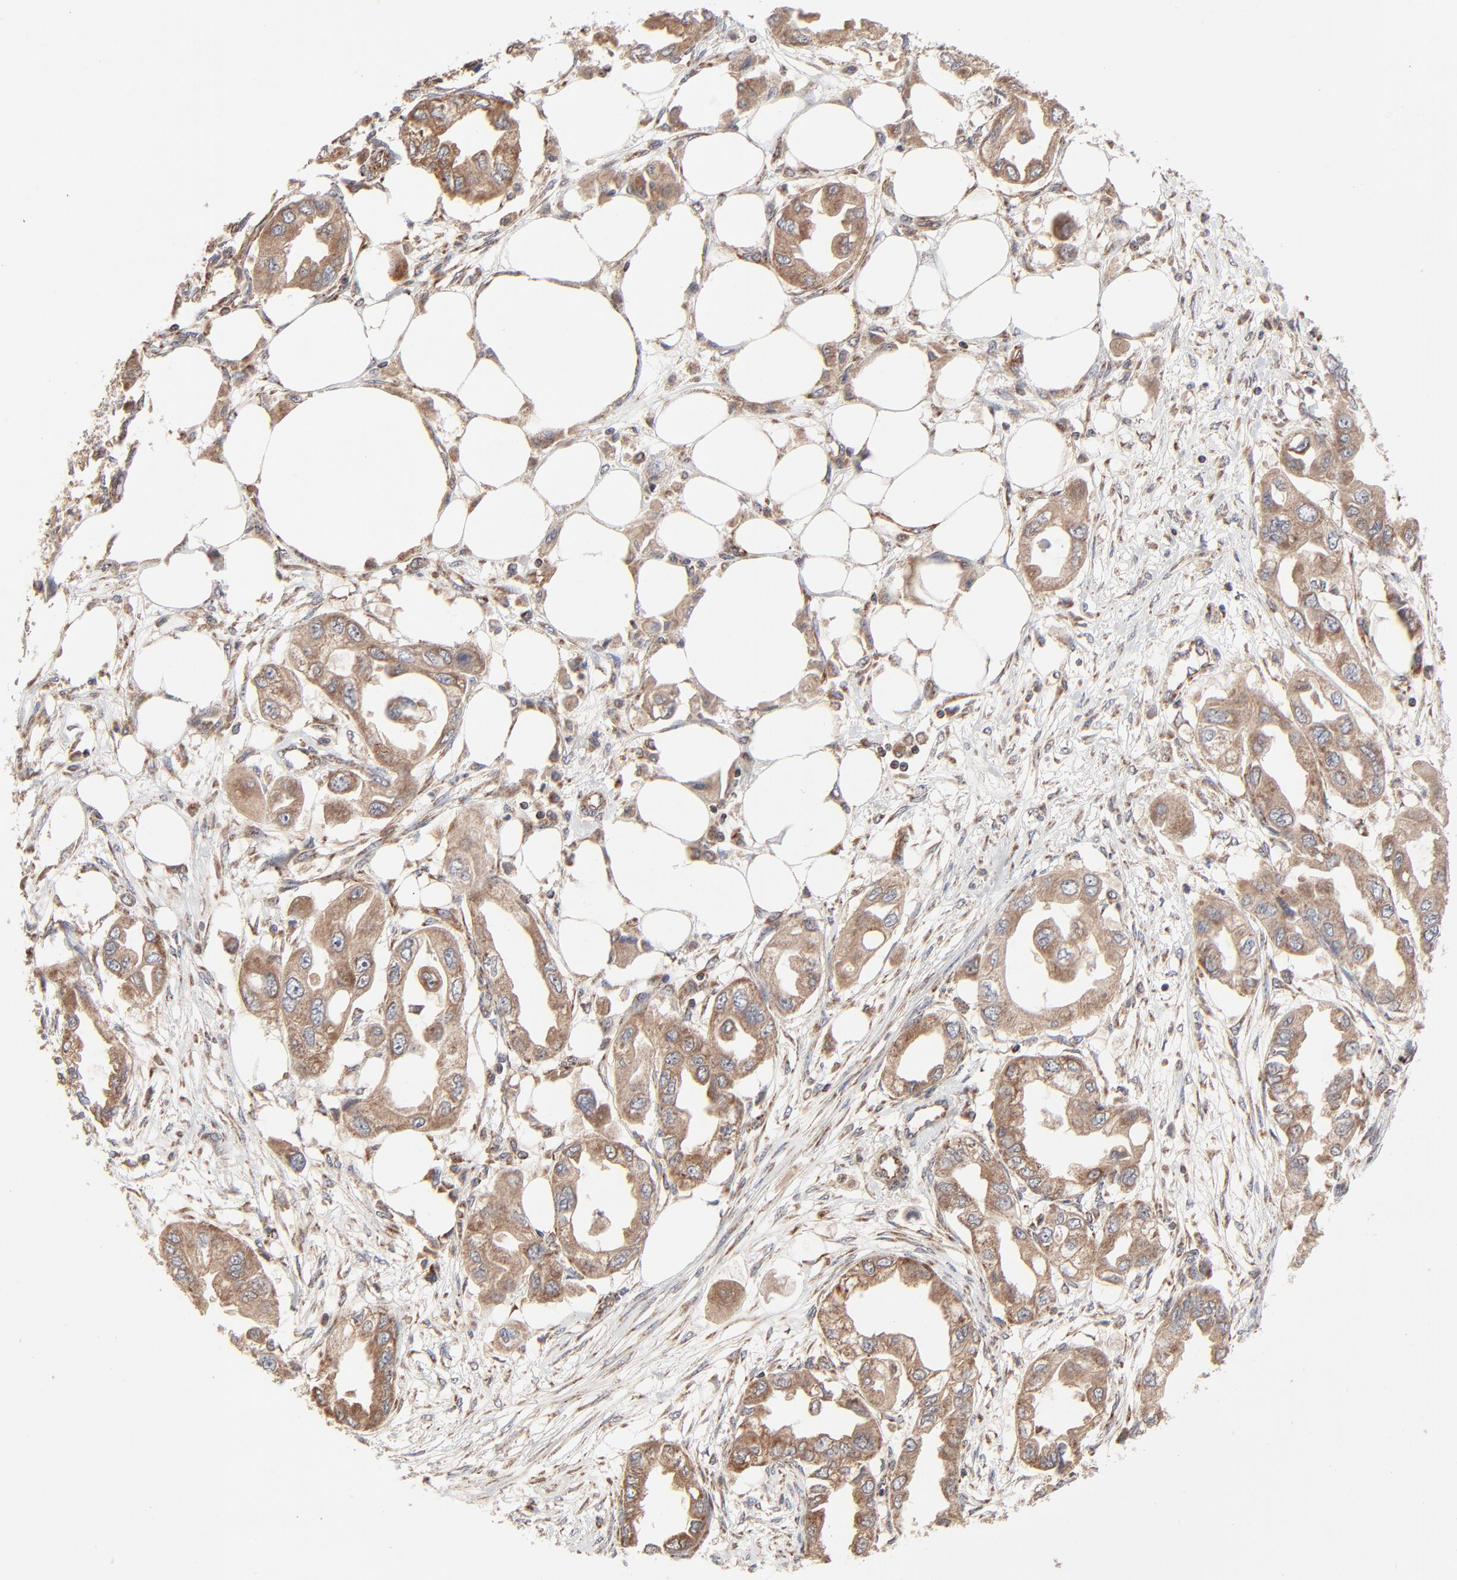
{"staining": {"intensity": "moderate", "quantity": ">75%", "location": "cytoplasmic/membranous"}, "tissue": "endometrial cancer", "cell_type": "Tumor cells", "image_type": "cancer", "snomed": [{"axis": "morphology", "description": "Adenocarcinoma, NOS"}, {"axis": "topography", "description": "Endometrium"}], "caption": "Adenocarcinoma (endometrial) tissue demonstrates moderate cytoplasmic/membranous staining in approximately >75% of tumor cells, visualized by immunohistochemistry.", "gene": "ABLIM3", "patient": {"sex": "female", "age": 67}}